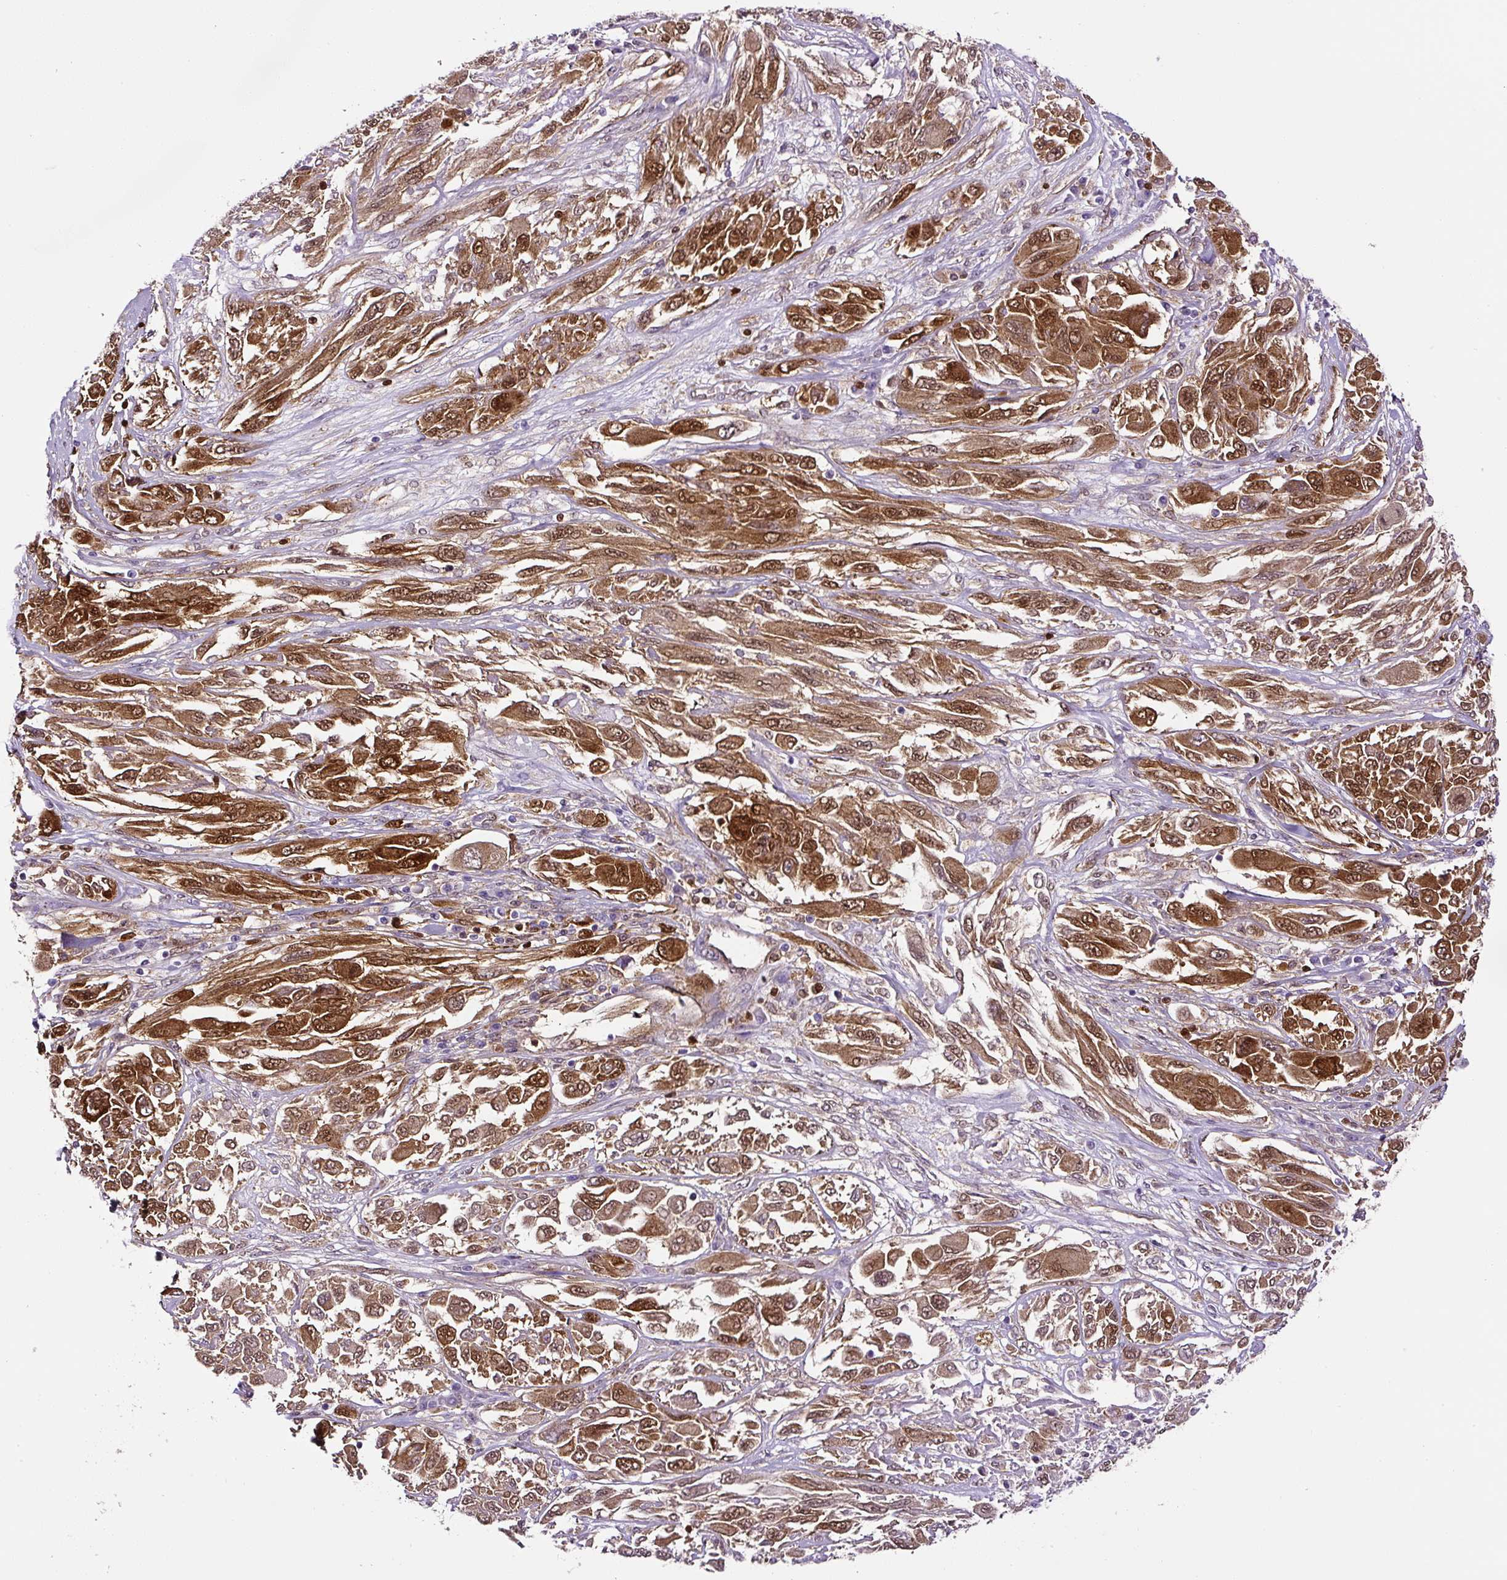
{"staining": {"intensity": "moderate", "quantity": ">75%", "location": "cytoplasmic/membranous,nuclear"}, "tissue": "melanoma", "cell_type": "Tumor cells", "image_type": "cancer", "snomed": [{"axis": "morphology", "description": "Malignant melanoma, NOS"}, {"axis": "topography", "description": "Skin"}], "caption": "Immunohistochemical staining of melanoma exhibits moderate cytoplasmic/membranous and nuclear protein staining in approximately >75% of tumor cells.", "gene": "ANXA1", "patient": {"sex": "female", "age": 91}}